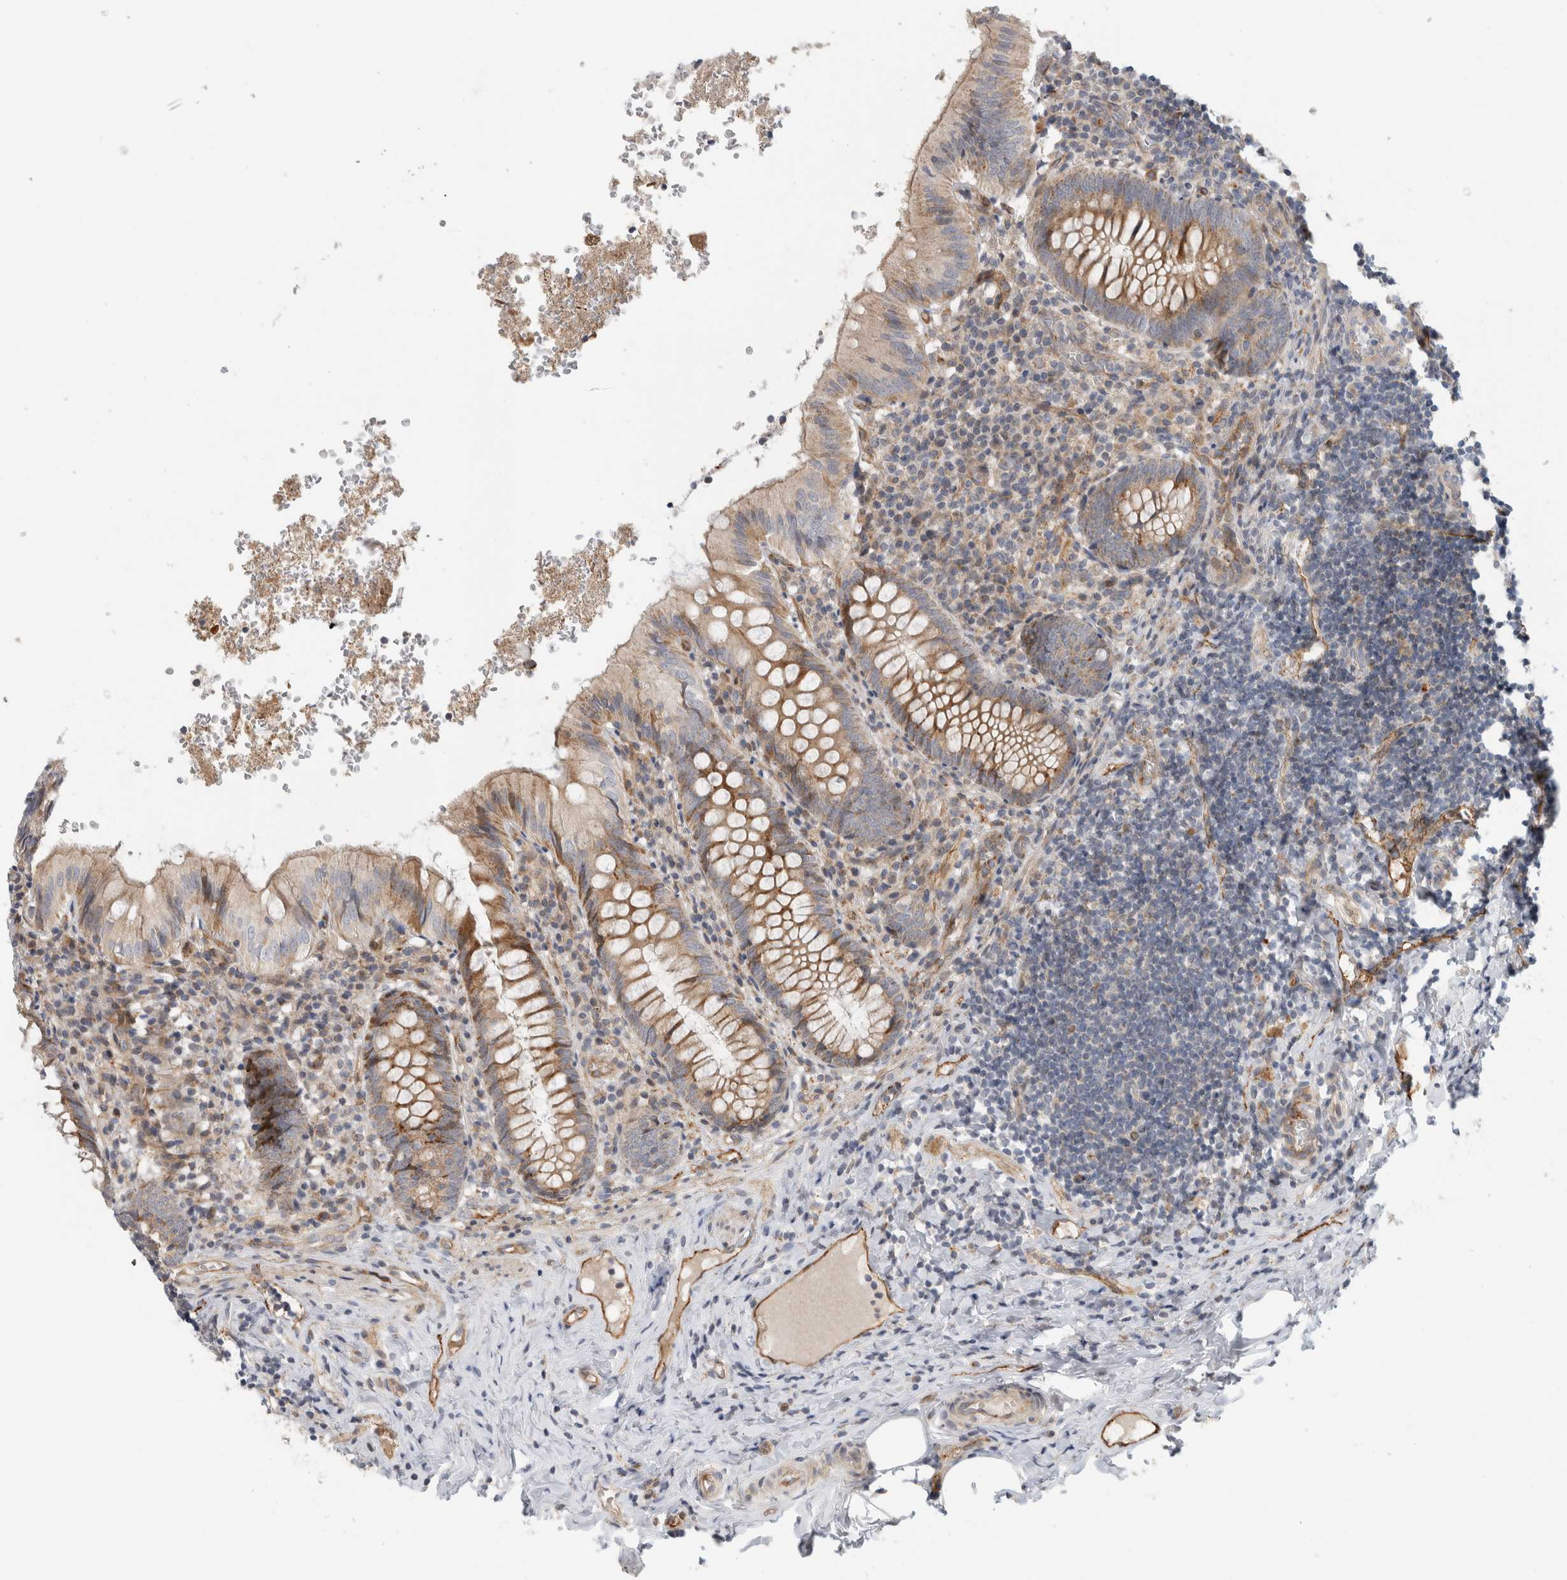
{"staining": {"intensity": "moderate", "quantity": ">75%", "location": "cytoplasmic/membranous"}, "tissue": "appendix", "cell_type": "Glandular cells", "image_type": "normal", "snomed": [{"axis": "morphology", "description": "Normal tissue, NOS"}, {"axis": "topography", "description": "Appendix"}], "caption": "Immunohistochemical staining of normal human appendix shows medium levels of moderate cytoplasmic/membranous staining in about >75% of glandular cells. (DAB (3,3'-diaminobenzidine) = brown stain, brightfield microscopy at high magnification).", "gene": "KPNA5", "patient": {"sex": "male", "age": 8}}